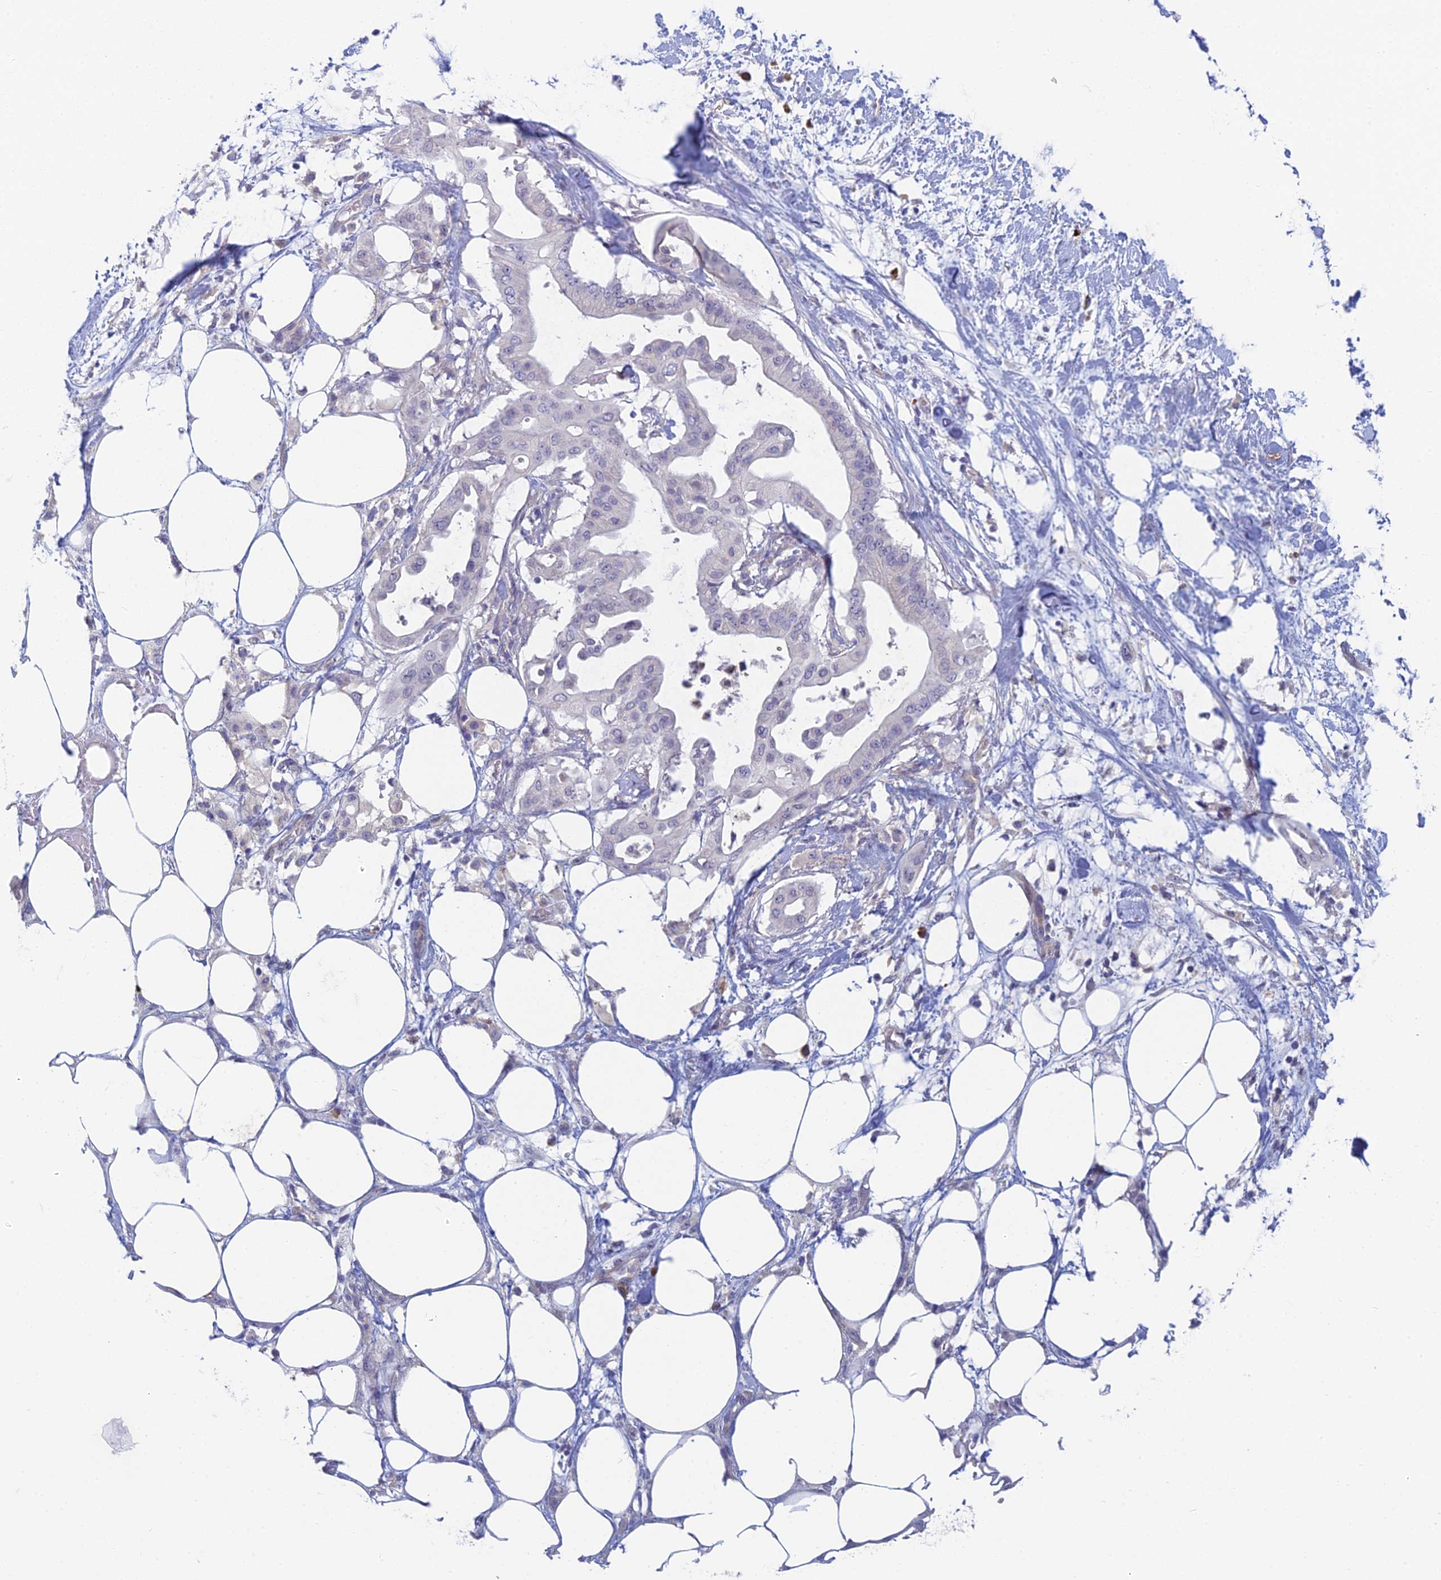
{"staining": {"intensity": "moderate", "quantity": "<25%", "location": "cytoplasmic/membranous"}, "tissue": "pancreatic cancer", "cell_type": "Tumor cells", "image_type": "cancer", "snomed": [{"axis": "morphology", "description": "Adenocarcinoma, NOS"}, {"axis": "topography", "description": "Pancreas"}], "caption": "Brown immunohistochemical staining in pancreatic adenocarcinoma displays moderate cytoplasmic/membranous expression in approximately <25% of tumor cells. Nuclei are stained in blue.", "gene": "PPP1R26", "patient": {"sex": "male", "age": 68}}